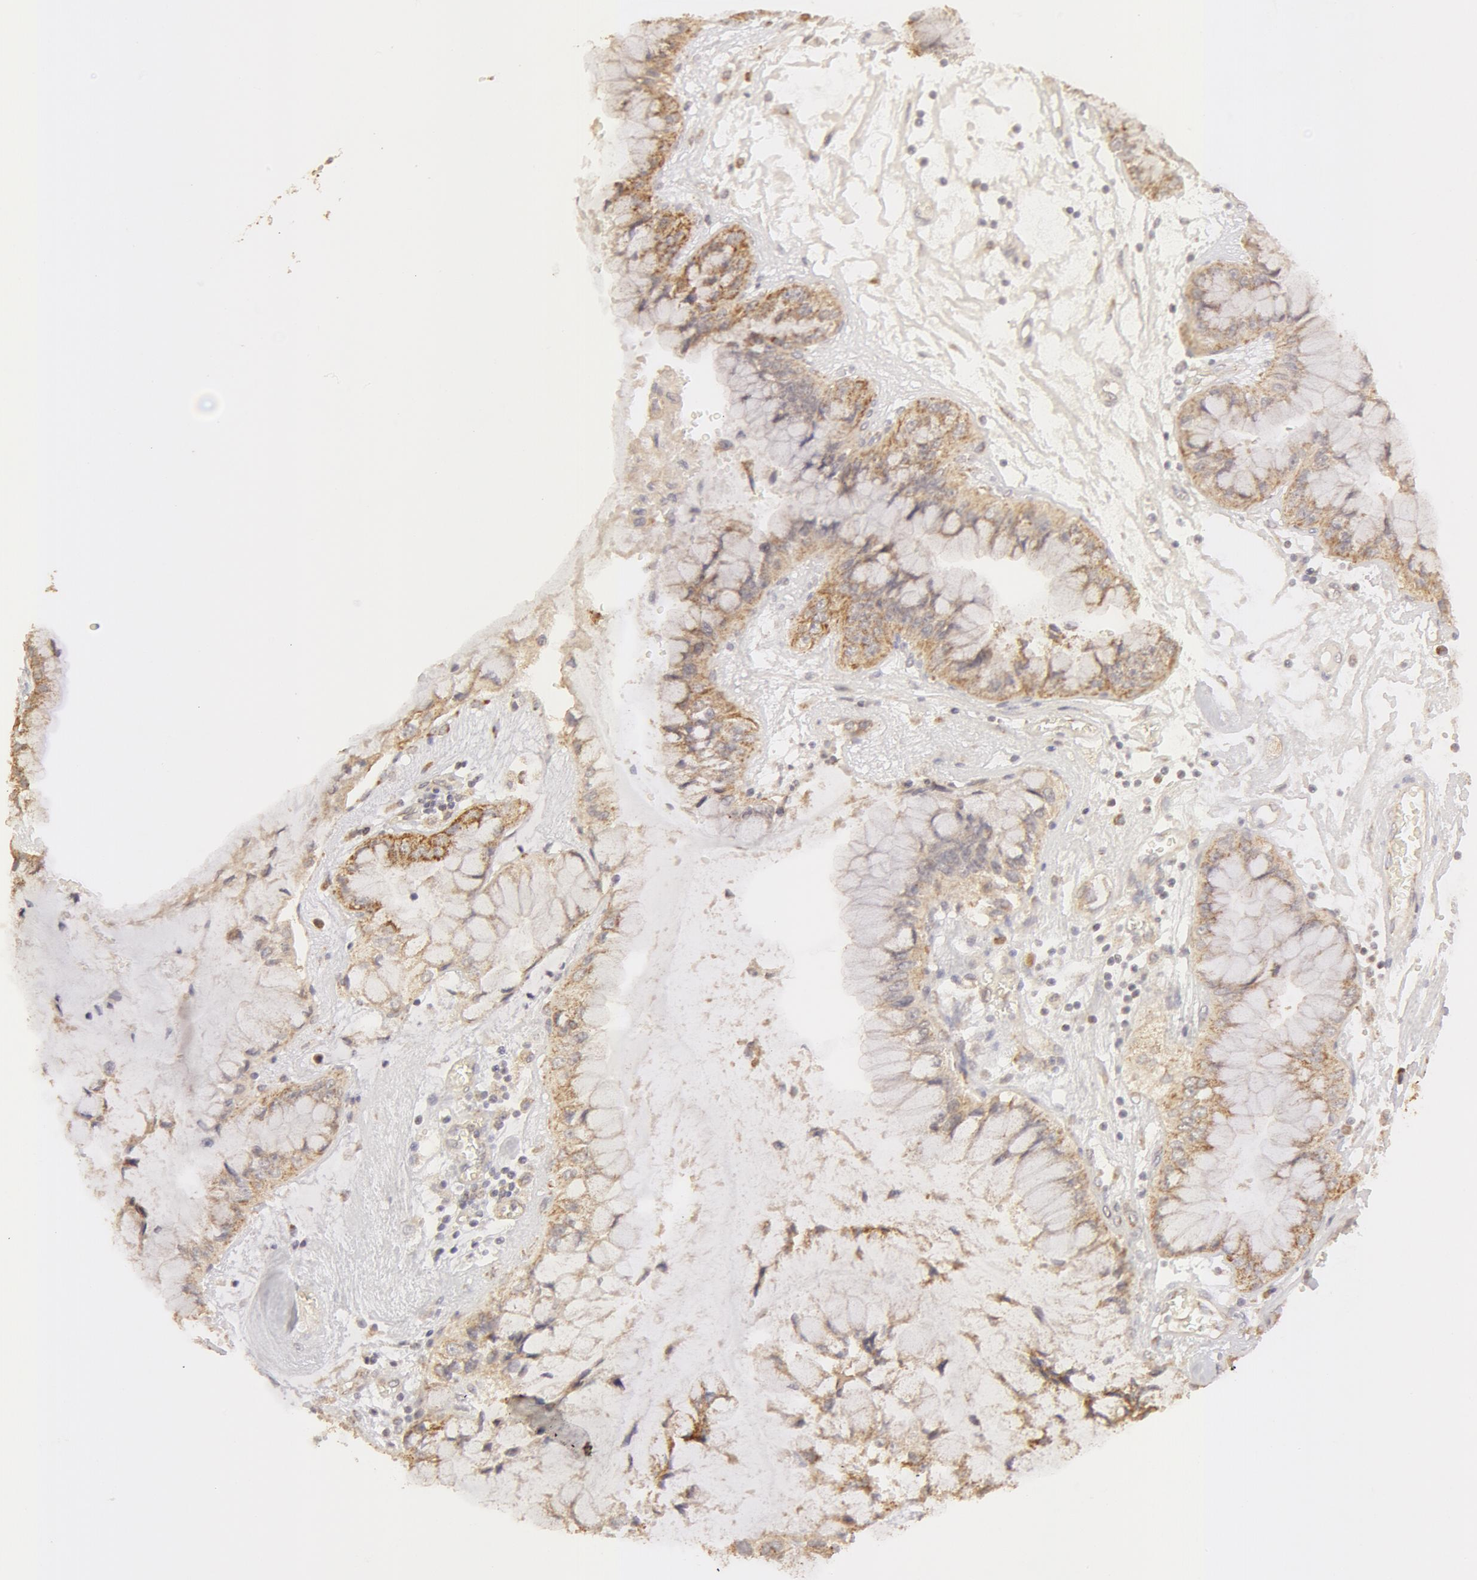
{"staining": {"intensity": "weak", "quantity": "25%-75%", "location": "cytoplasmic/membranous"}, "tissue": "liver cancer", "cell_type": "Tumor cells", "image_type": "cancer", "snomed": [{"axis": "morphology", "description": "Cholangiocarcinoma"}, {"axis": "topography", "description": "Liver"}], "caption": "Cholangiocarcinoma (liver) tissue shows weak cytoplasmic/membranous positivity in approximately 25%-75% of tumor cells", "gene": "ADPRH", "patient": {"sex": "female", "age": 79}}